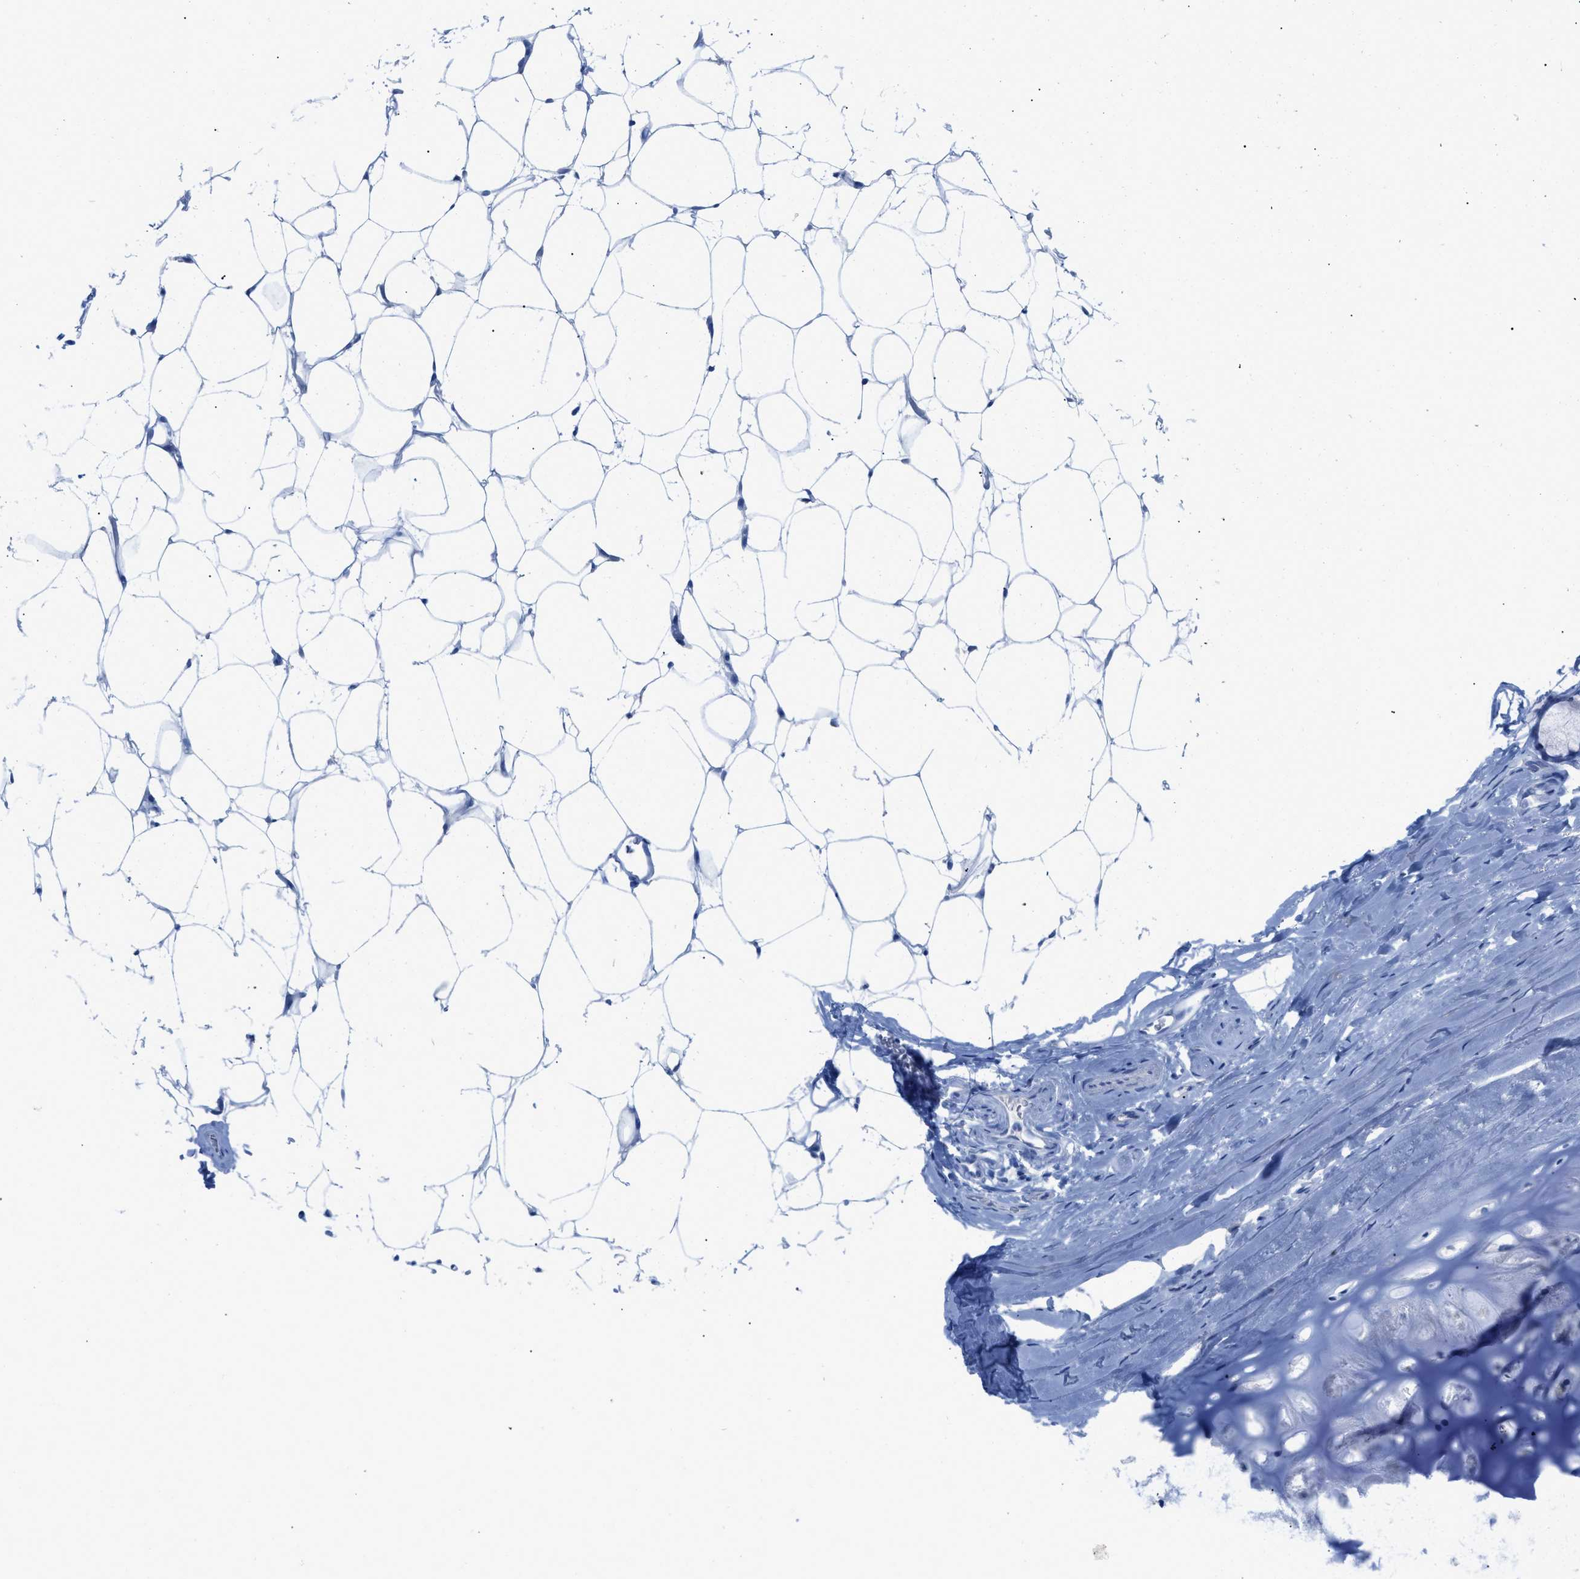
{"staining": {"intensity": "negative", "quantity": "none", "location": "none"}, "tissue": "adipose tissue", "cell_type": "Adipocytes", "image_type": "normal", "snomed": [{"axis": "morphology", "description": "Normal tissue, NOS"}, {"axis": "topography", "description": "Breast"}, {"axis": "topography", "description": "Soft tissue"}], "caption": "Immunohistochemical staining of benign adipose tissue exhibits no significant expression in adipocytes.", "gene": "TCL1A", "patient": {"sex": "female", "age": 75}}